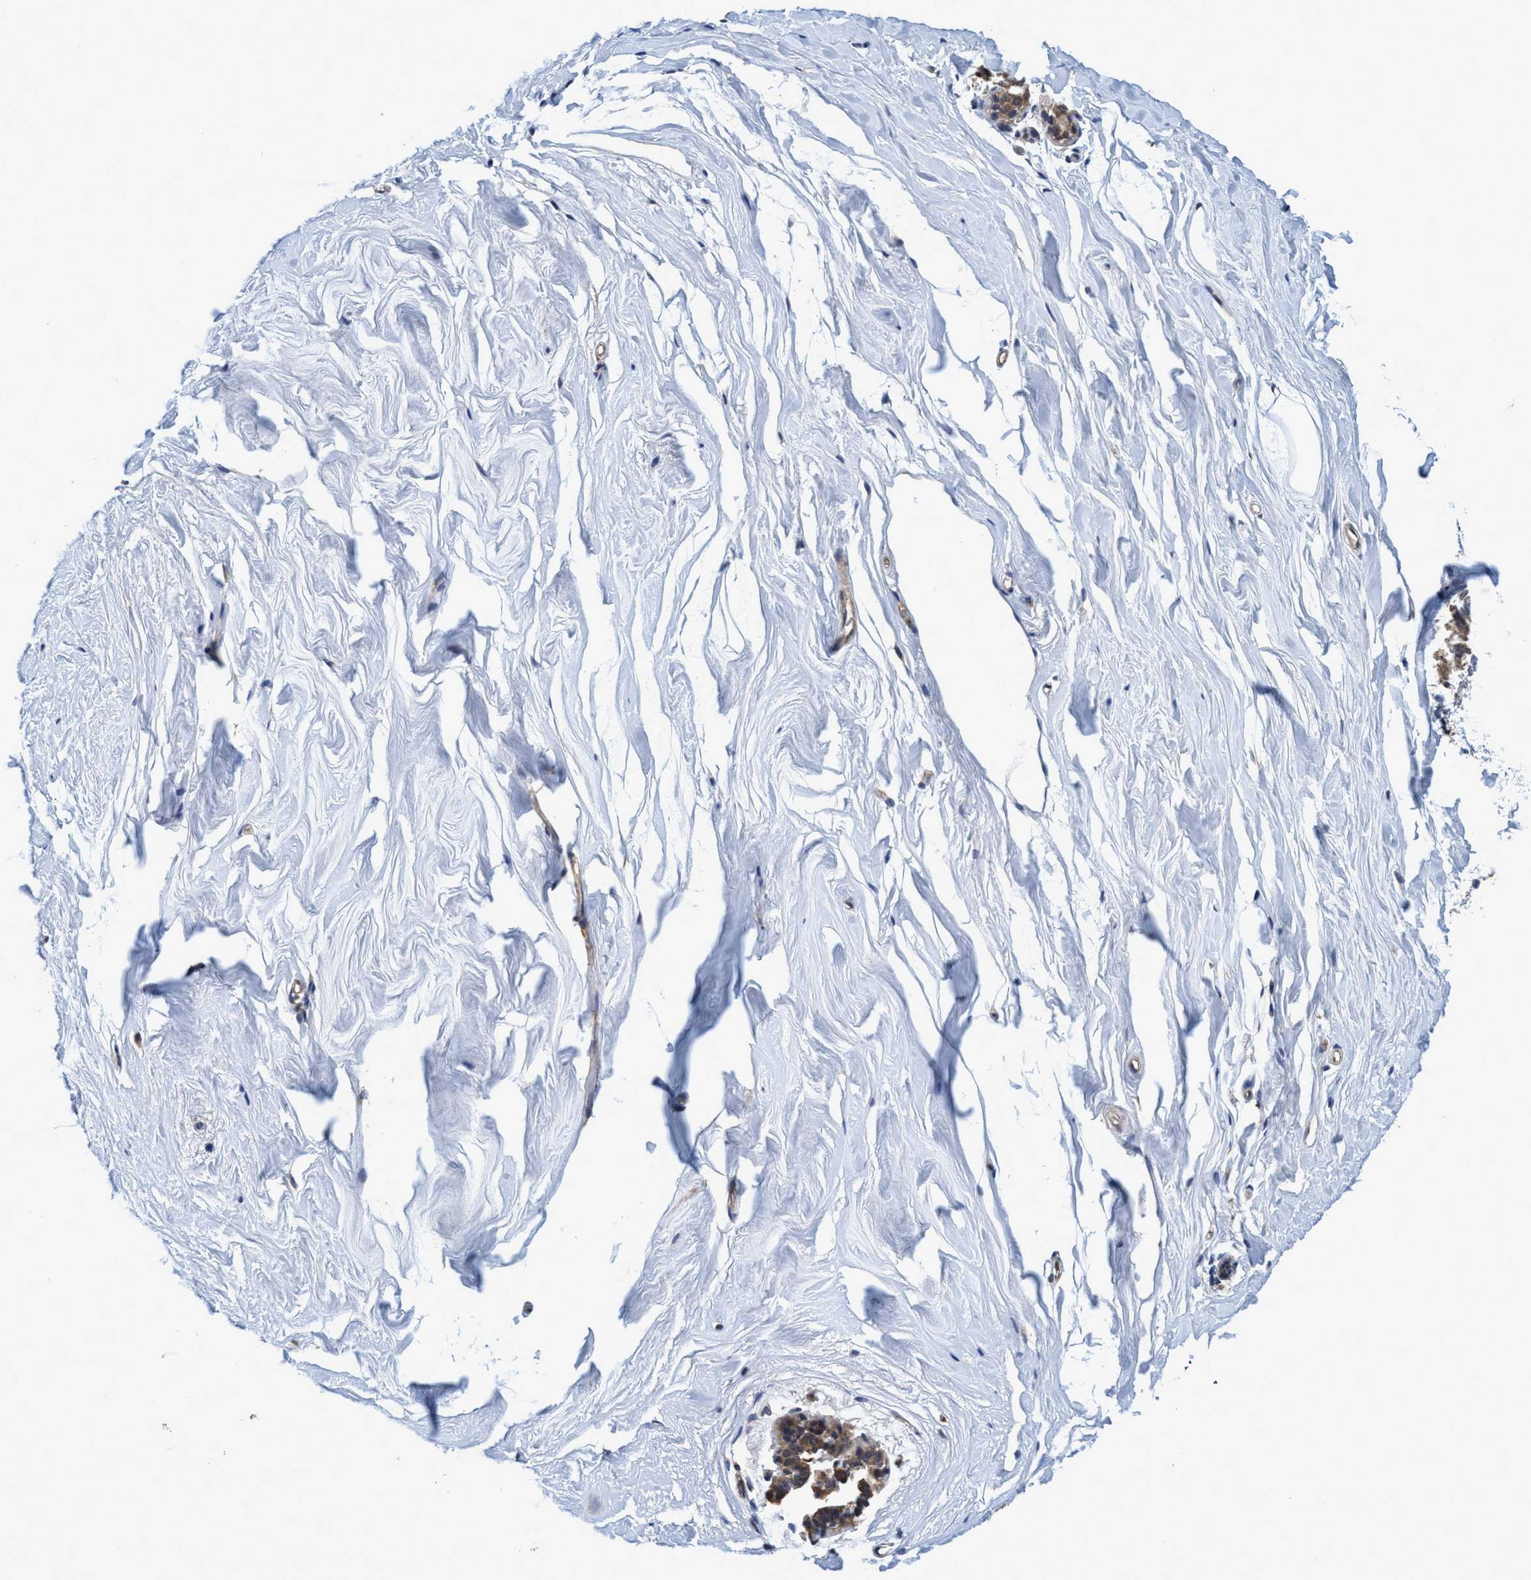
{"staining": {"intensity": "weak", "quantity": "<25%", "location": "cytoplasmic/membranous"}, "tissue": "breast", "cell_type": "Adipocytes", "image_type": "normal", "snomed": [{"axis": "morphology", "description": "Normal tissue, NOS"}, {"axis": "topography", "description": "Breast"}], "caption": "IHC micrograph of normal breast: human breast stained with DAB demonstrates no significant protein expression in adipocytes. (DAB IHC, high magnification).", "gene": "CALCOCO2", "patient": {"sex": "female", "age": 62}}